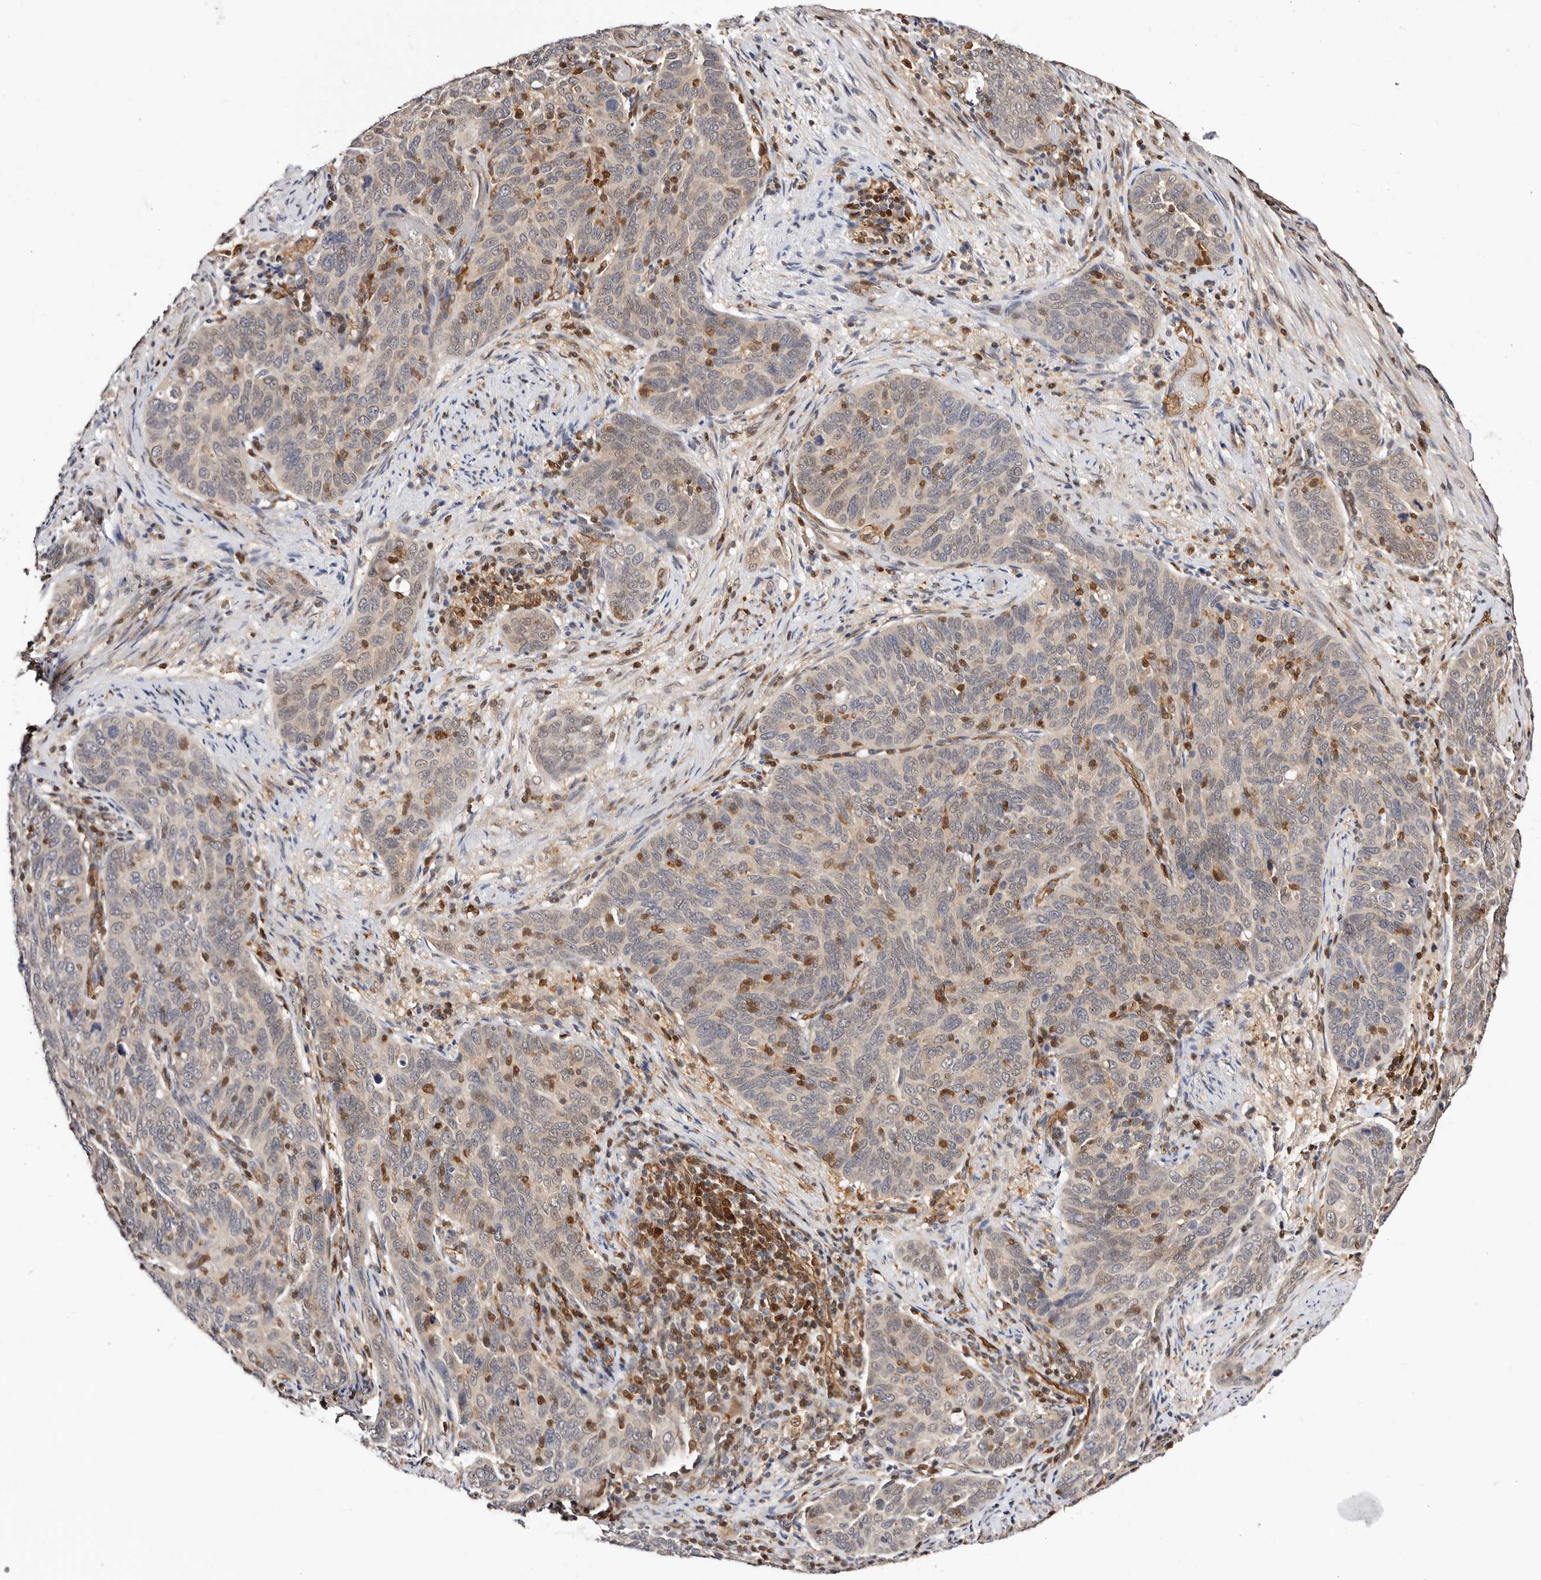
{"staining": {"intensity": "weak", "quantity": "25%-75%", "location": "cytoplasmic/membranous,nuclear"}, "tissue": "cervical cancer", "cell_type": "Tumor cells", "image_type": "cancer", "snomed": [{"axis": "morphology", "description": "Squamous cell carcinoma, NOS"}, {"axis": "topography", "description": "Cervix"}], "caption": "Human cervical cancer stained for a protein (brown) exhibits weak cytoplasmic/membranous and nuclear positive expression in approximately 25%-75% of tumor cells.", "gene": "STAT5A", "patient": {"sex": "female", "age": 60}}